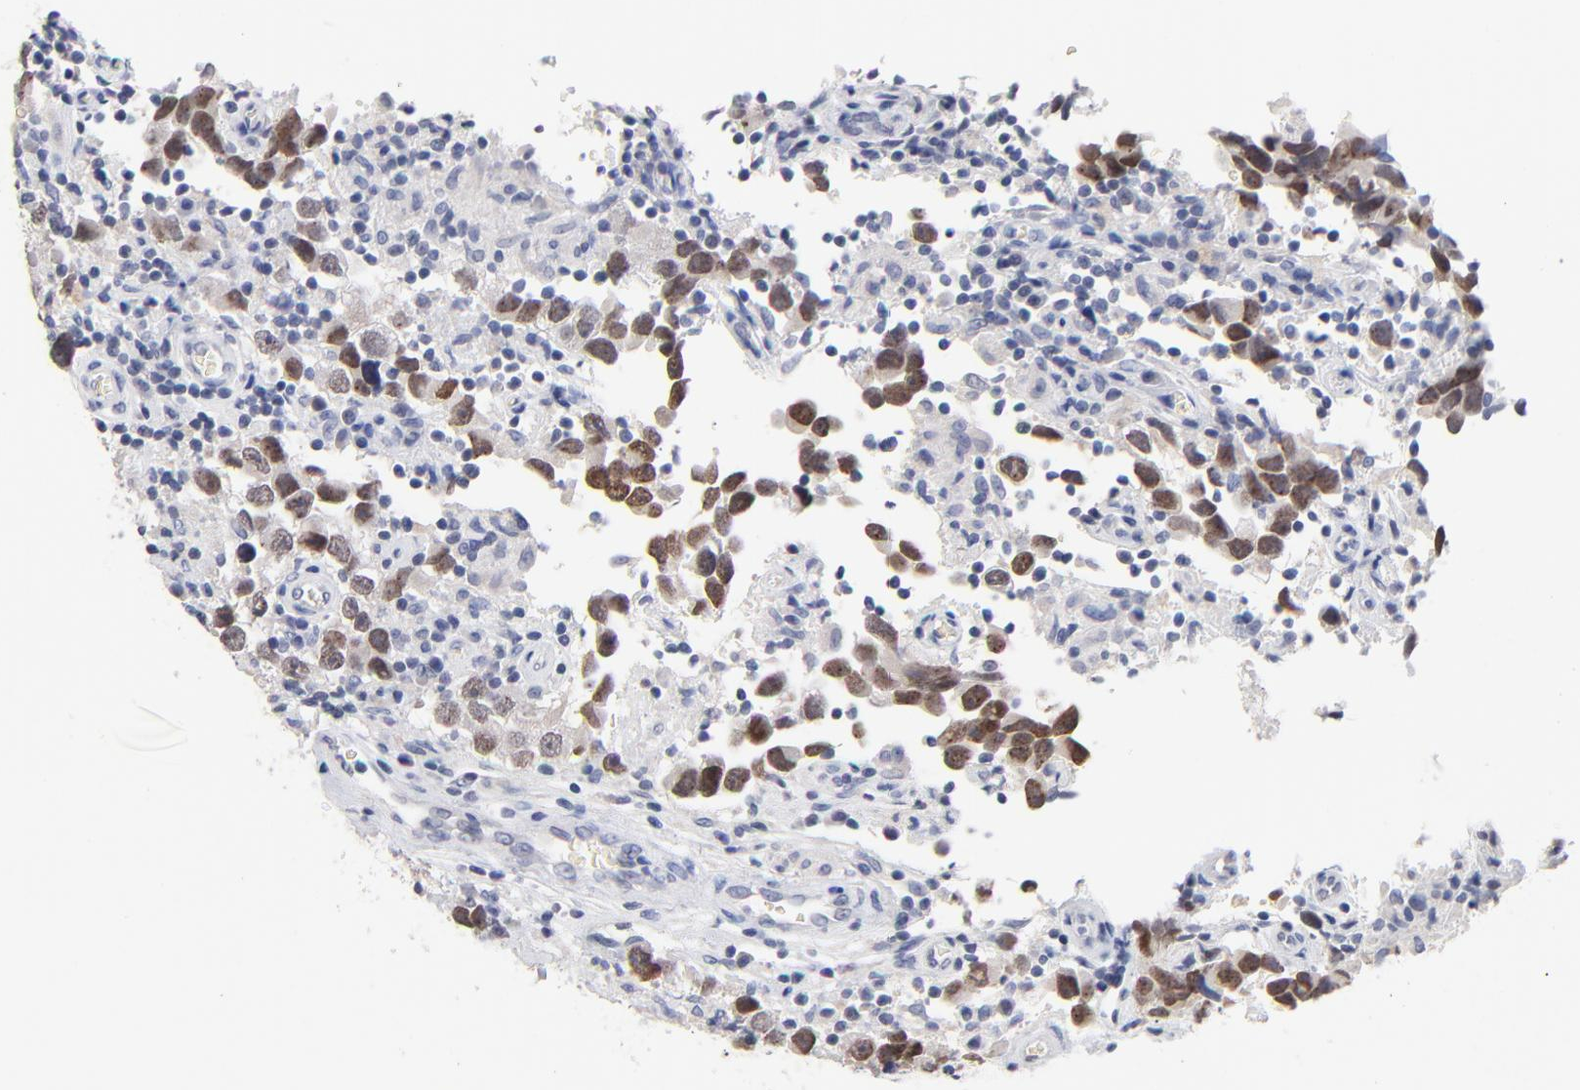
{"staining": {"intensity": "weak", "quantity": "25%-75%", "location": "nuclear"}, "tissue": "testis cancer", "cell_type": "Tumor cells", "image_type": "cancer", "snomed": [{"axis": "morphology", "description": "Carcinoma, Embryonal, NOS"}, {"axis": "topography", "description": "Testis"}], "caption": "Weak nuclear protein staining is present in about 25%-75% of tumor cells in testis cancer (embryonal carcinoma).", "gene": "ORC2", "patient": {"sex": "male", "age": 21}}